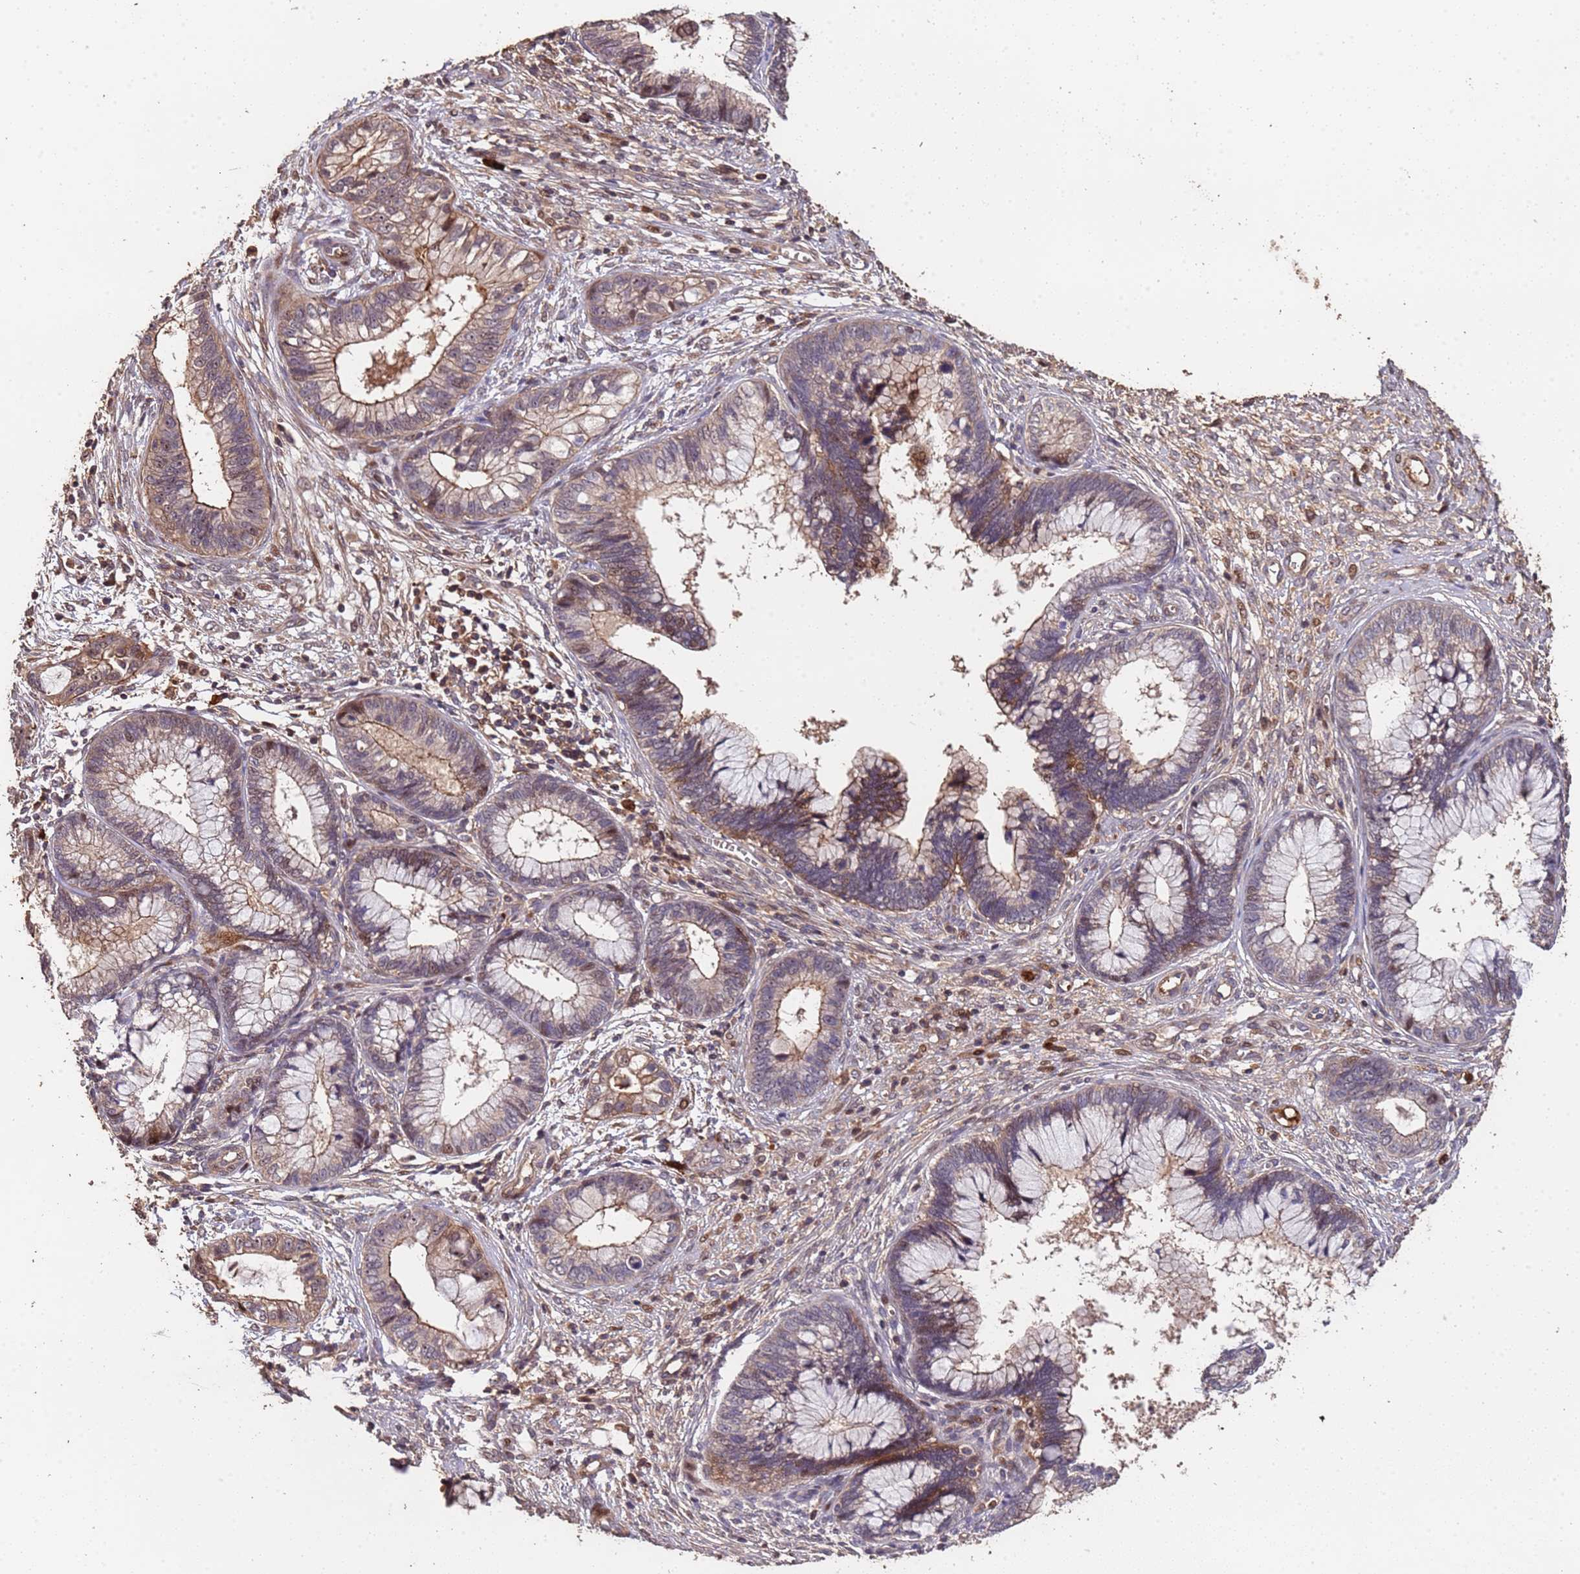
{"staining": {"intensity": "moderate", "quantity": "25%-75%", "location": "cytoplasmic/membranous"}, "tissue": "cervical cancer", "cell_type": "Tumor cells", "image_type": "cancer", "snomed": [{"axis": "morphology", "description": "Adenocarcinoma, NOS"}, {"axis": "topography", "description": "Cervix"}], "caption": "Cervical cancer tissue demonstrates moderate cytoplasmic/membranous expression in approximately 25%-75% of tumor cells, visualized by immunohistochemistry. The staining was performed using DAB (3,3'-diaminobenzidine) to visualize the protein expression in brown, while the nuclei were stained in blue with hematoxylin (Magnification: 20x).", "gene": "CCDC184", "patient": {"sex": "female", "age": 44}}